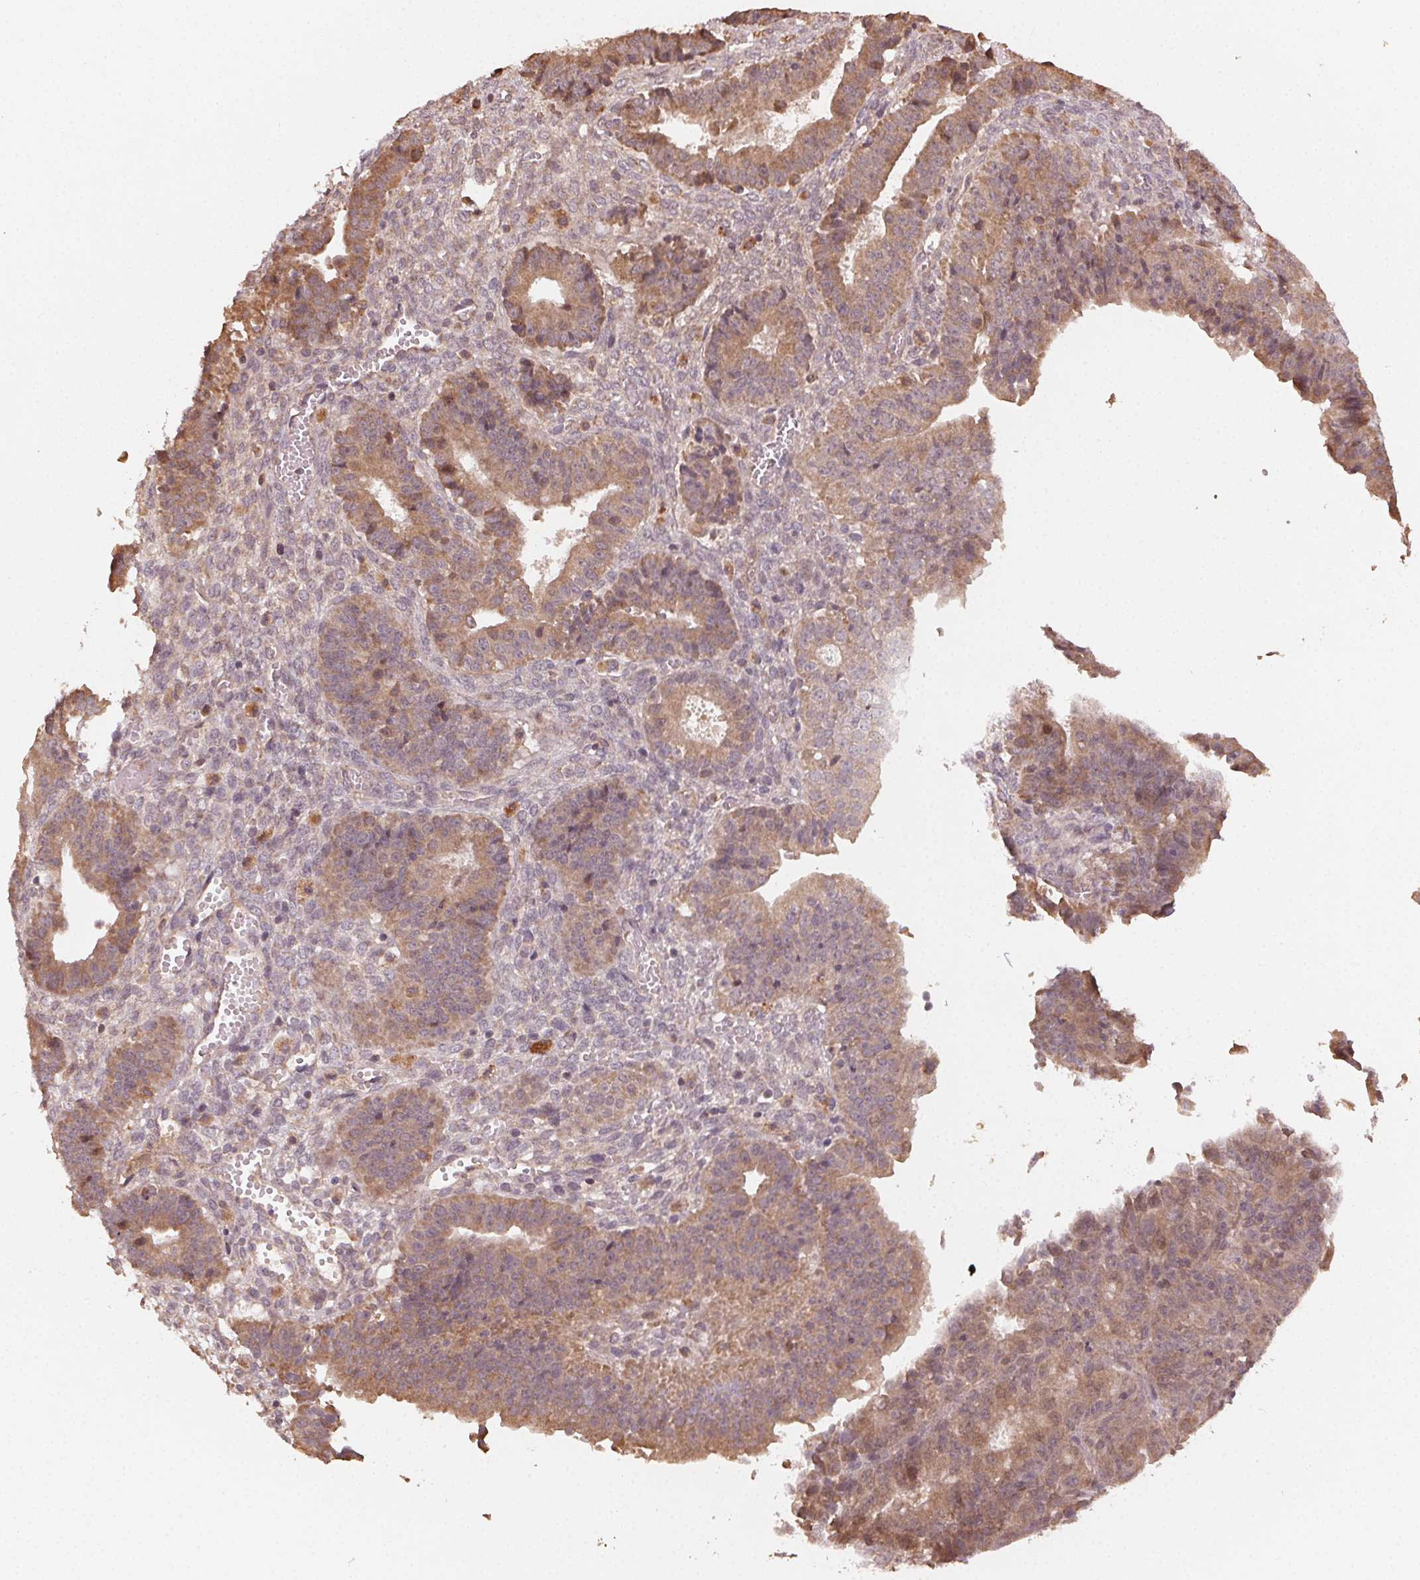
{"staining": {"intensity": "moderate", "quantity": ">75%", "location": "cytoplasmic/membranous"}, "tissue": "ovarian cancer", "cell_type": "Tumor cells", "image_type": "cancer", "snomed": [{"axis": "morphology", "description": "Carcinoma, endometroid"}, {"axis": "topography", "description": "Ovary"}], "caption": "A photomicrograph showing moderate cytoplasmic/membranous positivity in about >75% of tumor cells in ovarian endometroid carcinoma, as visualized by brown immunohistochemical staining.", "gene": "WBP2", "patient": {"sex": "female", "age": 42}}